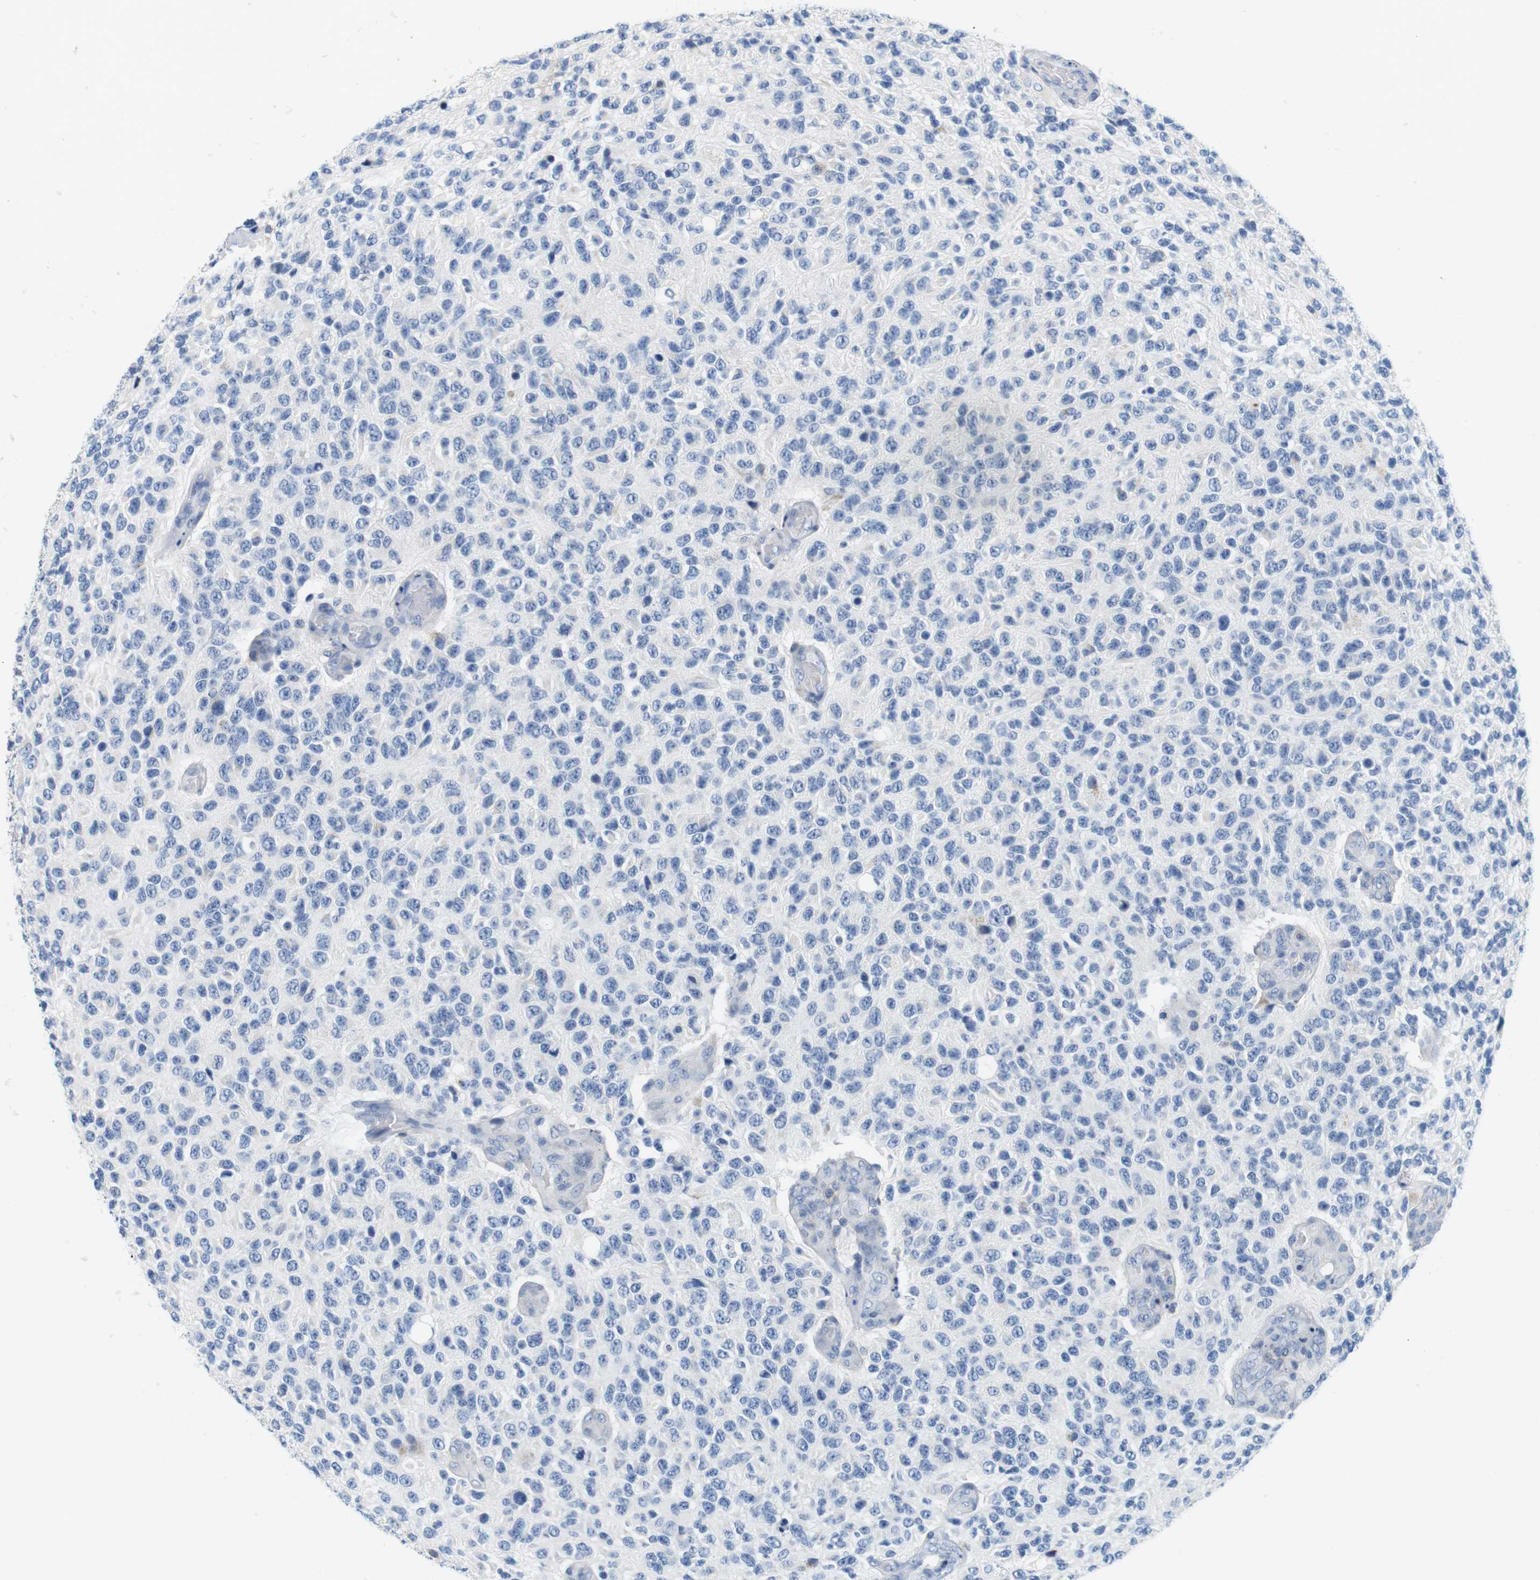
{"staining": {"intensity": "negative", "quantity": "none", "location": "none"}, "tissue": "glioma", "cell_type": "Tumor cells", "image_type": "cancer", "snomed": [{"axis": "morphology", "description": "Glioma, malignant, High grade"}, {"axis": "topography", "description": "pancreas cauda"}], "caption": "Glioma was stained to show a protein in brown. There is no significant expression in tumor cells.", "gene": "CNGA2", "patient": {"sex": "male", "age": 60}}